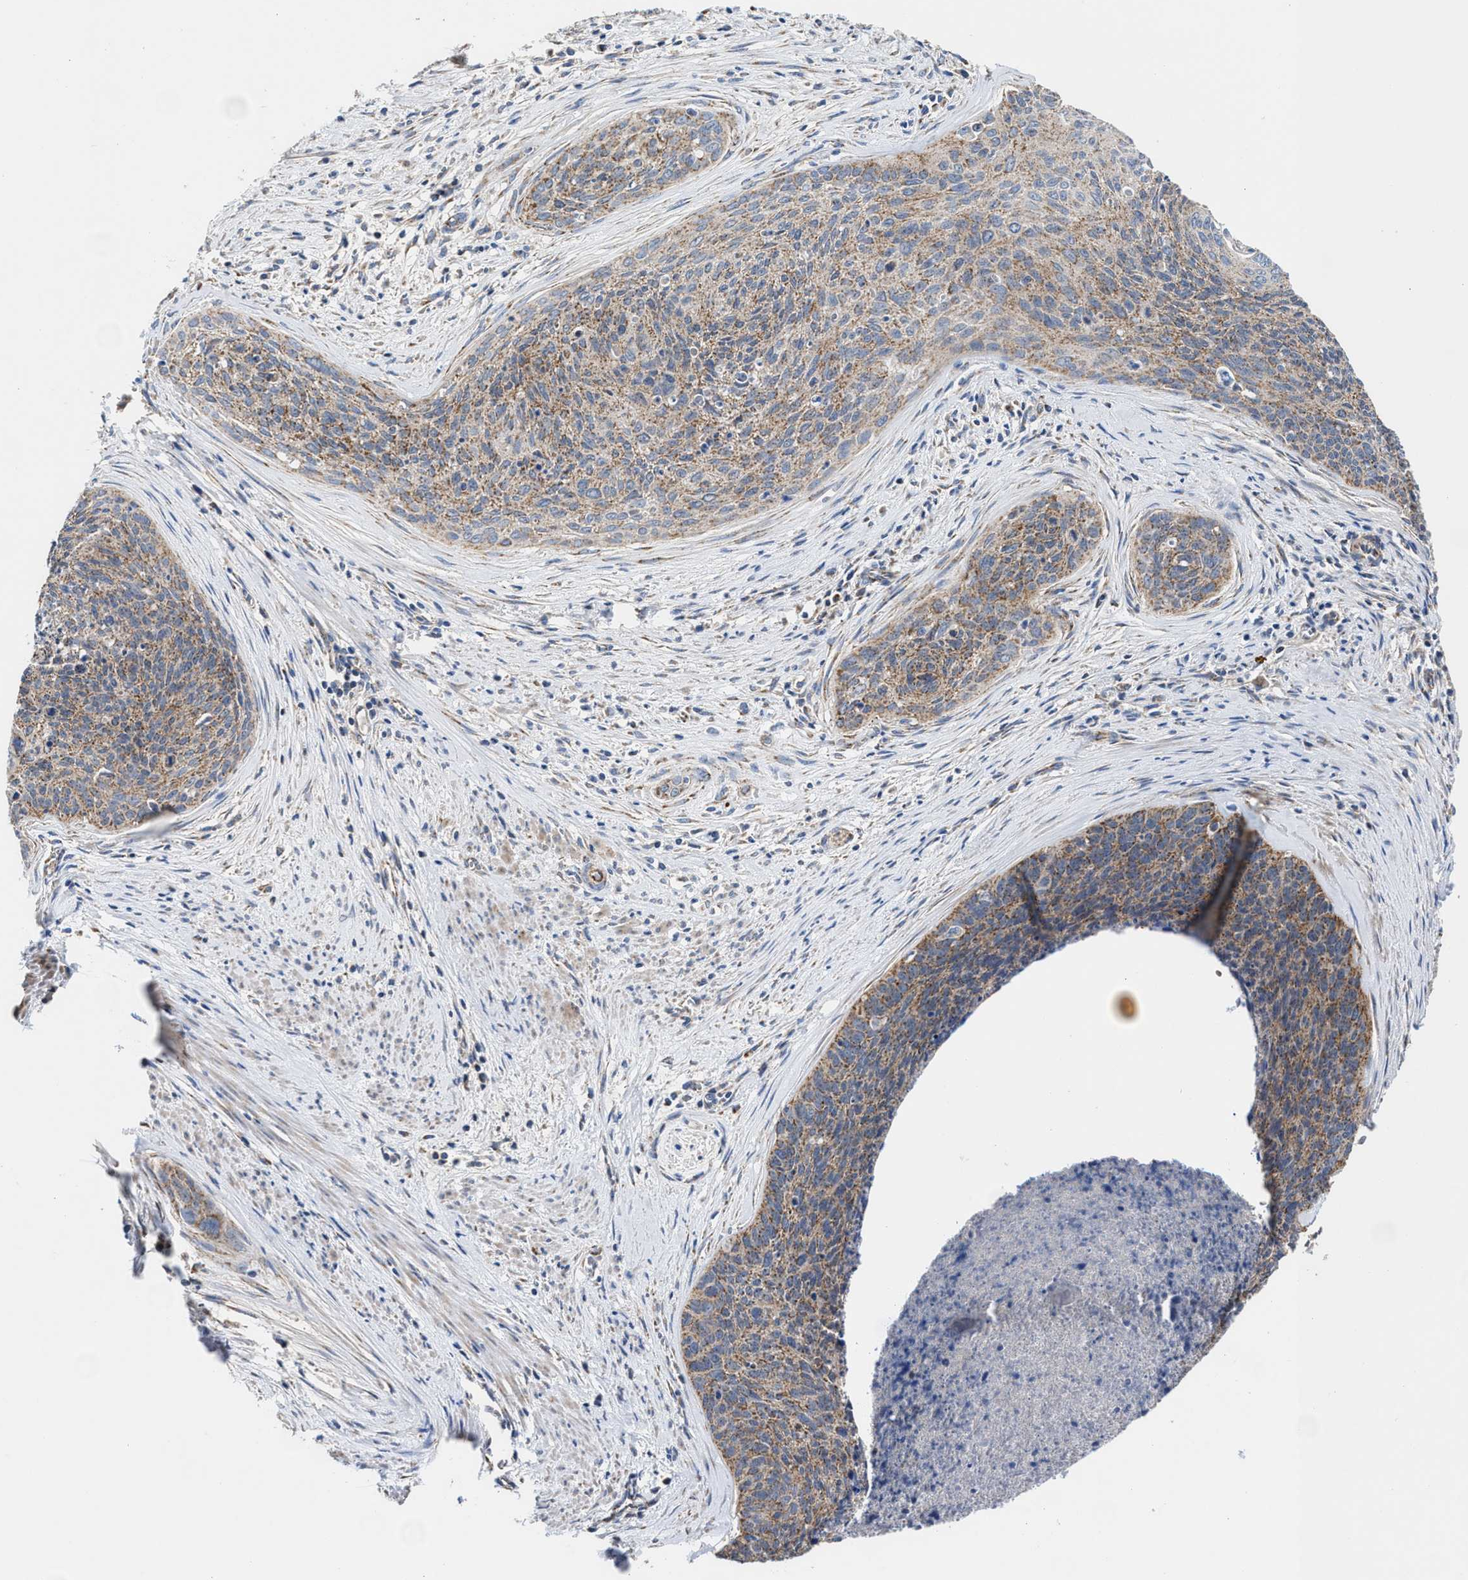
{"staining": {"intensity": "moderate", "quantity": ">75%", "location": "cytoplasmic/membranous"}, "tissue": "cervical cancer", "cell_type": "Tumor cells", "image_type": "cancer", "snomed": [{"axis": "morphology", "description": "Squamous cell carcinoma, NOS"}, {"axis": "topography", "description": "Cervix"}], "caption": "Protein staining displays moderate cytoplasmic/membranous positivity in approximately >75% of tumor cells in cervical cancer (squamous cell carcinoma).", "gene": "MECR", "patient": {"sex": "female", "age": 55}}